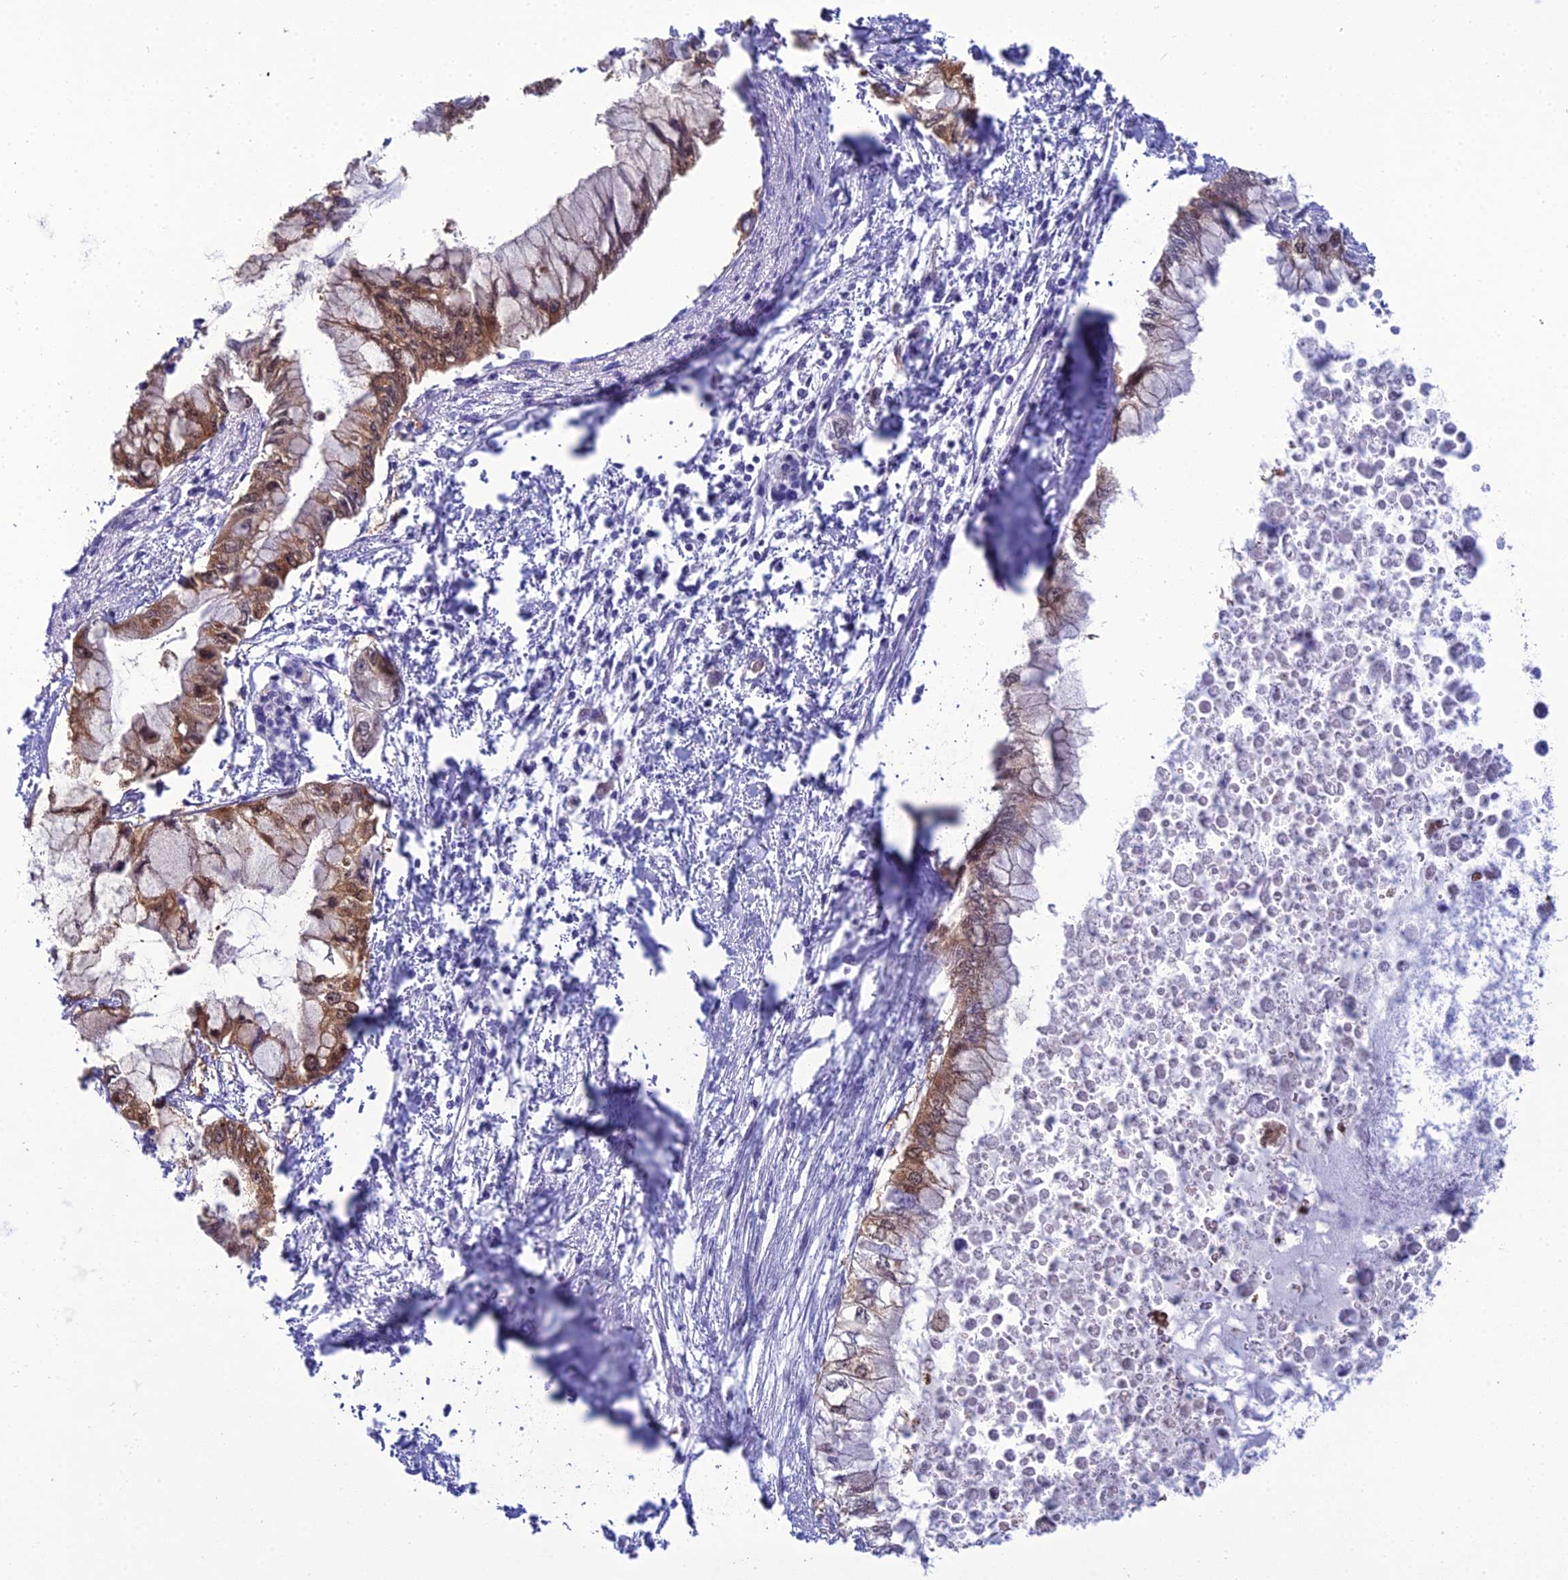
{"staining": {"intensity": "moderate", "quantity": ">75%", "location": "cytoplasmic/membranous"}, "tissue": "pancreatic cancer", "cell_type": "Tumor cells", "image_type": "cancer", "snomed": [{"axis": "morphology", "description": "Adenocarcinoma, NOS"}, {"axis": "topography", "description": "Pancreas"}], "caption": "Pancreatic cancer (adenocarcinoma) stained with IHC demonstrates moderate cytoplasmic/membranous staining in approximately >75% of tumor cells.", "gene": "GNPNAT1", "patient": {"sex": "male", "age": 48}}